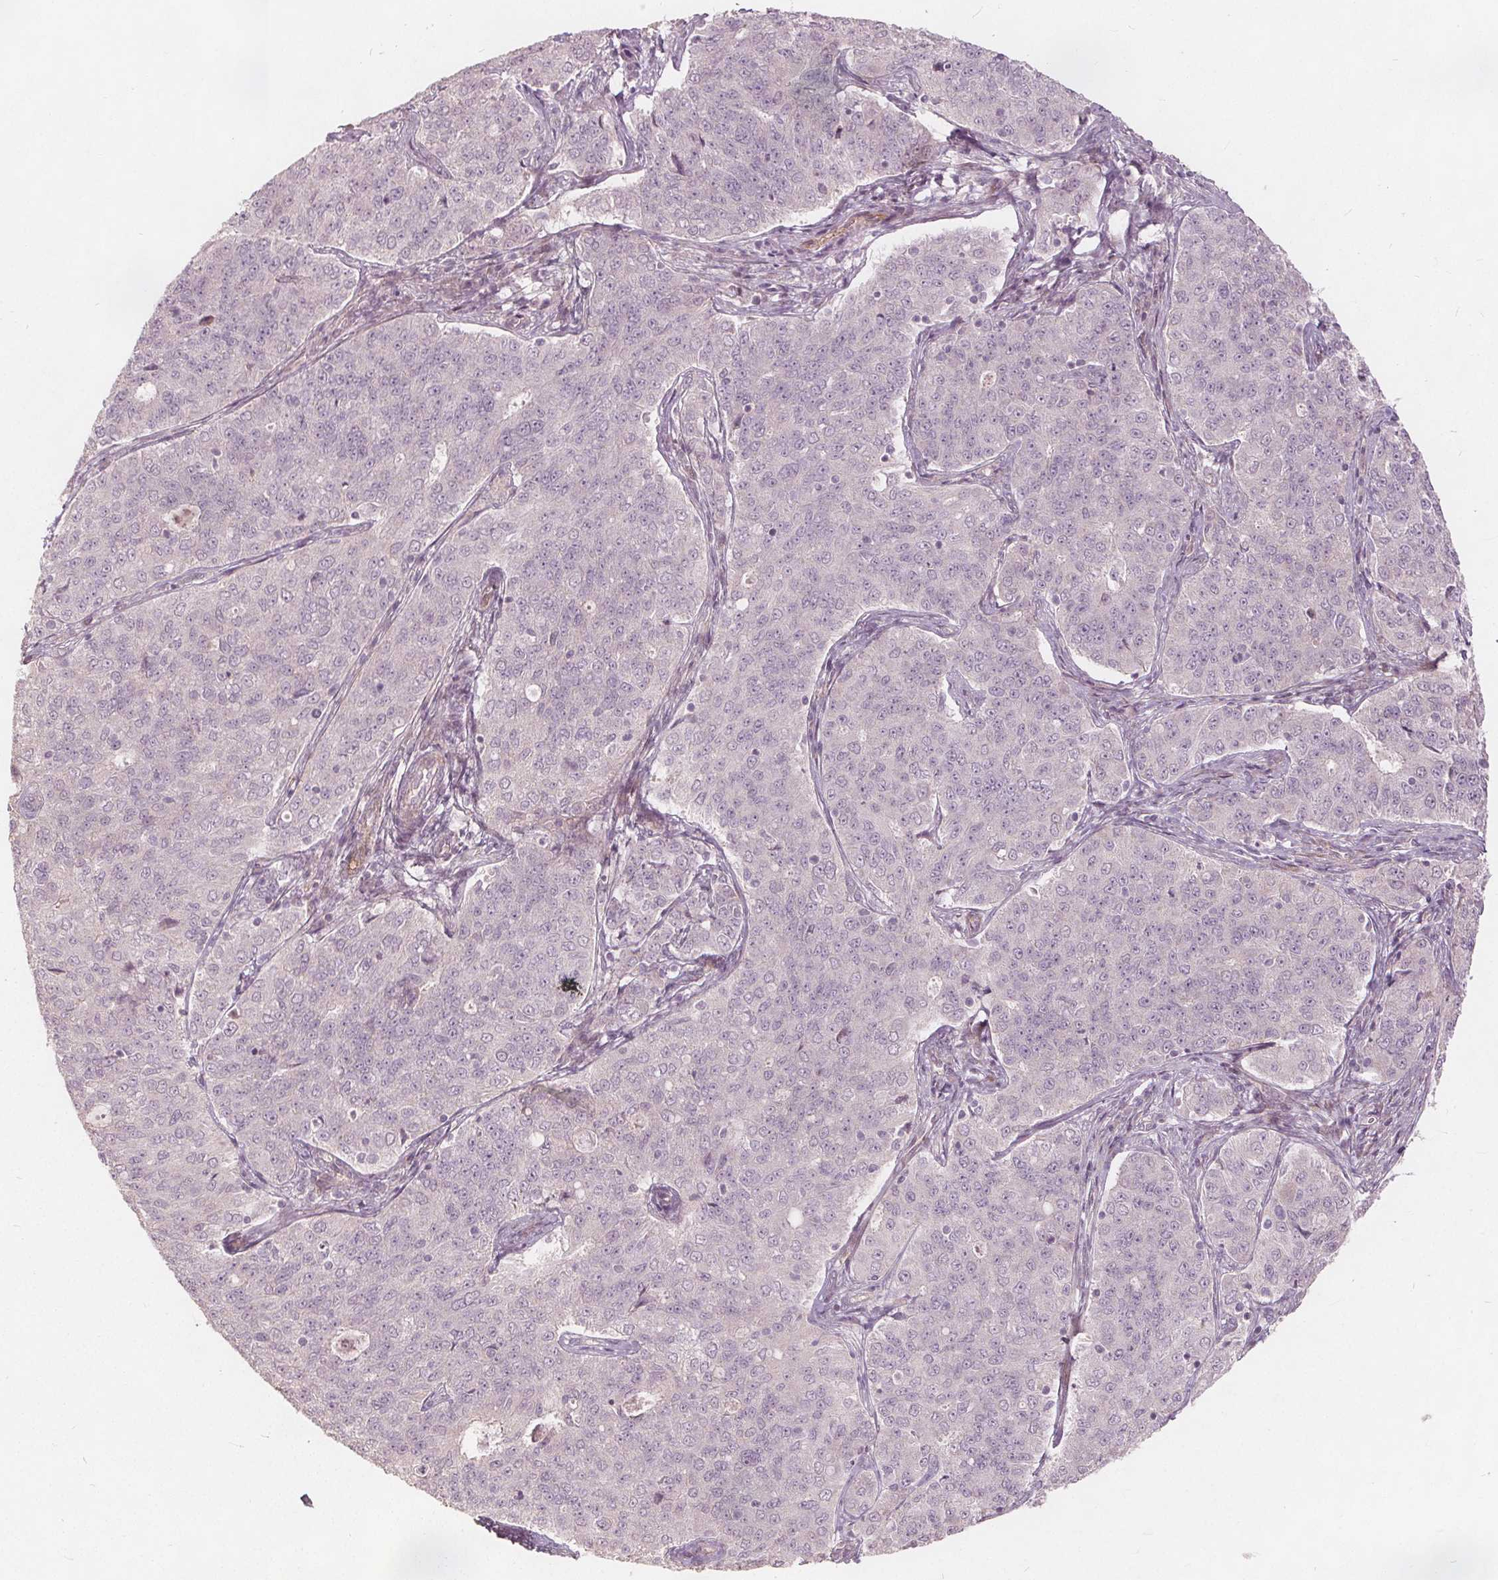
{"staining": {"intensity": "negative", "quantity": "none", "location": "none"}, "tissue": "endometrial cancer", "cell_type": "Tumor cells", "image_type": "cancer", "snomed": [{"axis": "morphology", "description": "Adenocarcinoma, NOS"}, {"axis": "topography", "description": "Endometrium"}], "caption": "Endometrial cancer stained for a protein using immunohistochemistry (IHC) shows no expression tumor cells.", "gene": "PTPRT", "patient": {"sex": "female", "age": 43}}